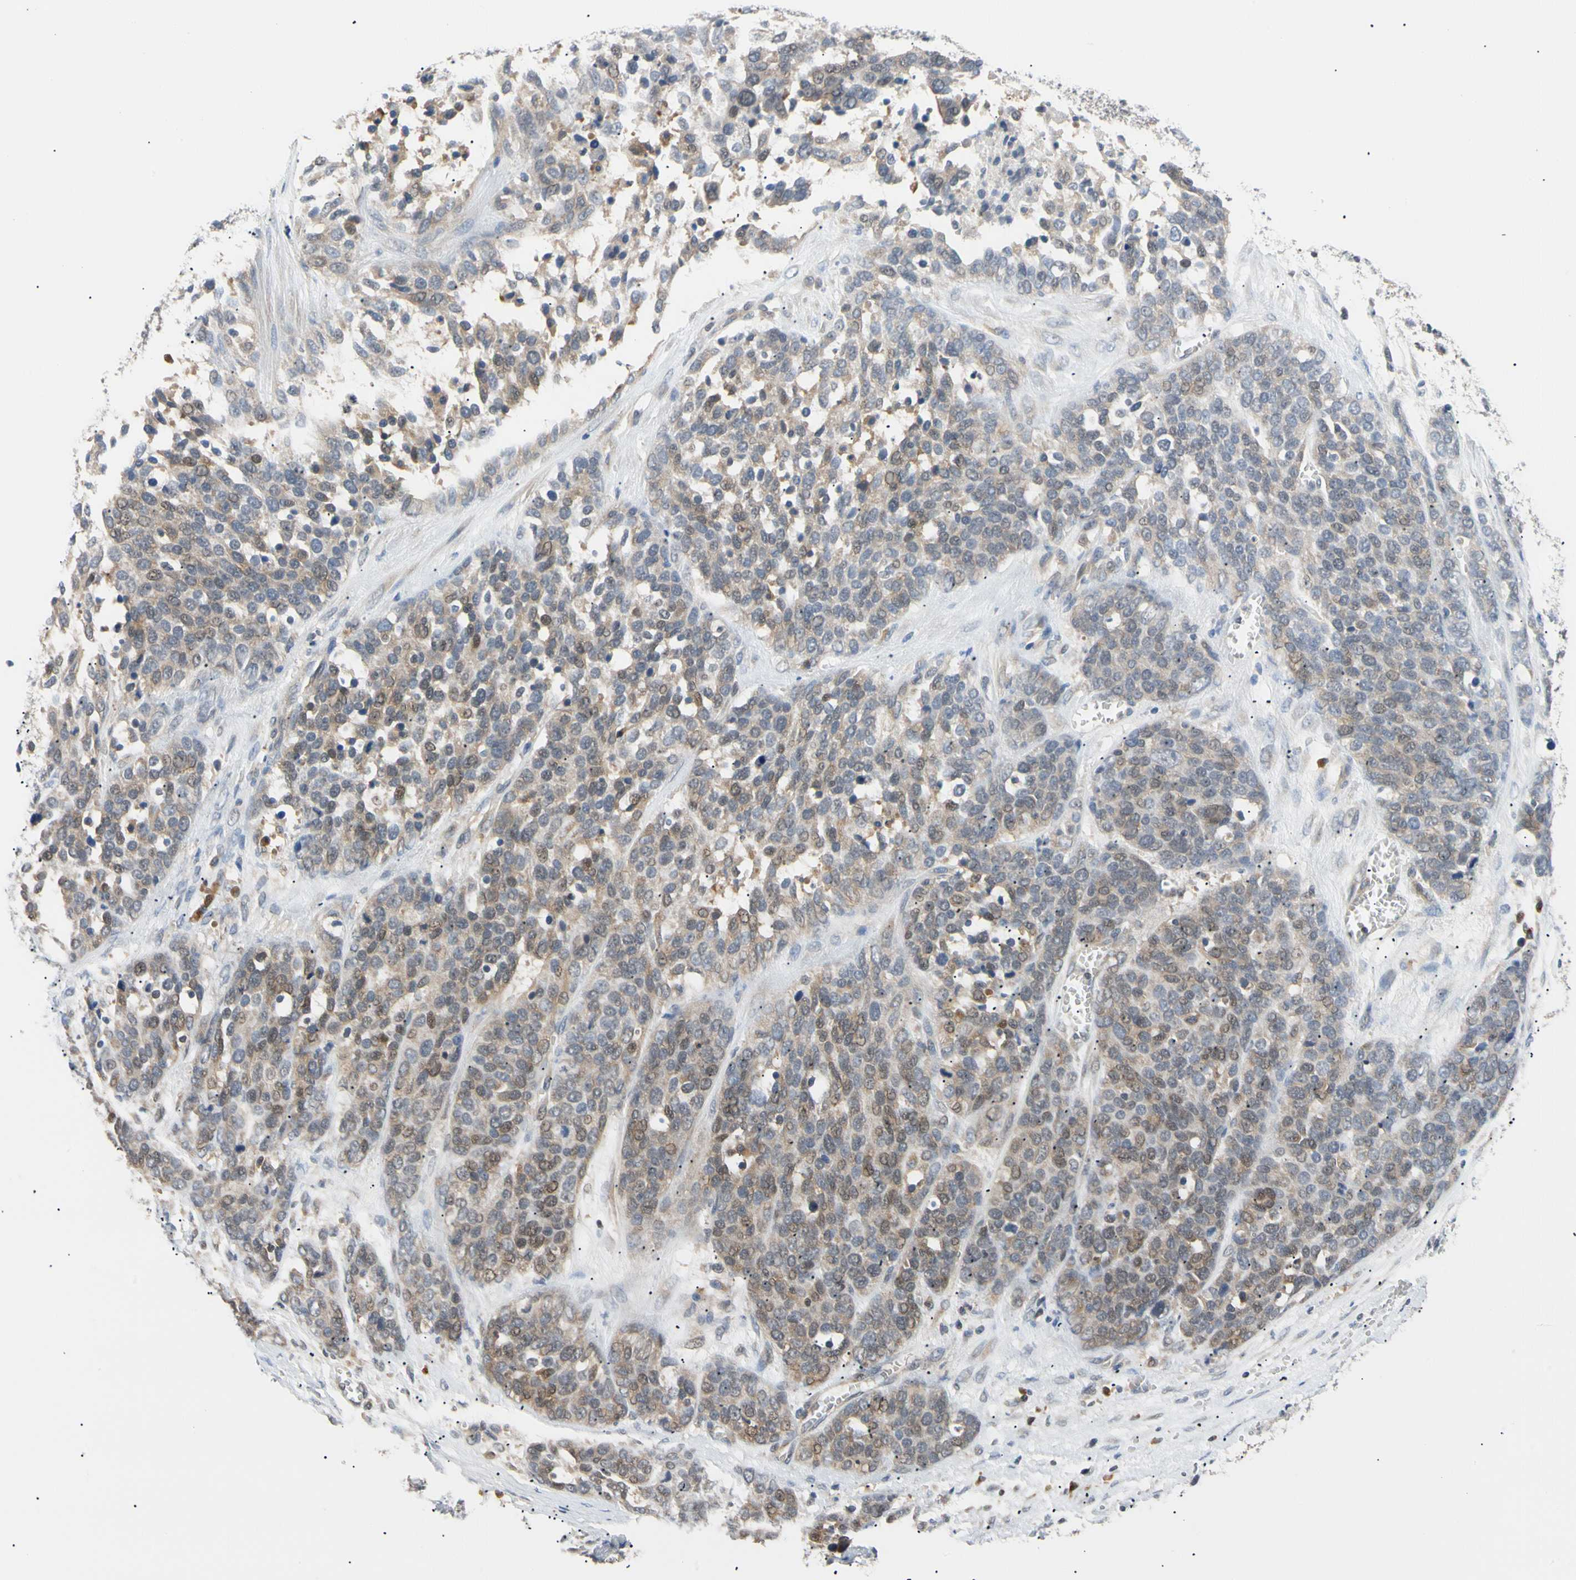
{"staining": {"intensity": "weak", "quantity": "25%-75%", "location": "cytoplasmic/membranous,nuclear"}, "tissue": "ovarian cancer", "cell_type": "Tumor cells", "image_type": "cancer", "snomed": [{"axis": "morphology", "description": "Cystadenocarcinoma, serous, NOS"}, {"axis": "topography", "description": "Ovary"}], "caption": "A micrograph of ovarian cancer (serous cystadenocarcinoma) stained for a protein displays weak cytoplasmic/membranous and nuclear brown staining in tumor cells. The staining was performed using DAB (3,3'-diaminobenzidine) to visualize the protein expression in brown, while the nuclei were stained in blue with hematoxylin (Magnification: 20x).", "gene": "SEC23B", "patient": {"sex": "female", "age": 44}}